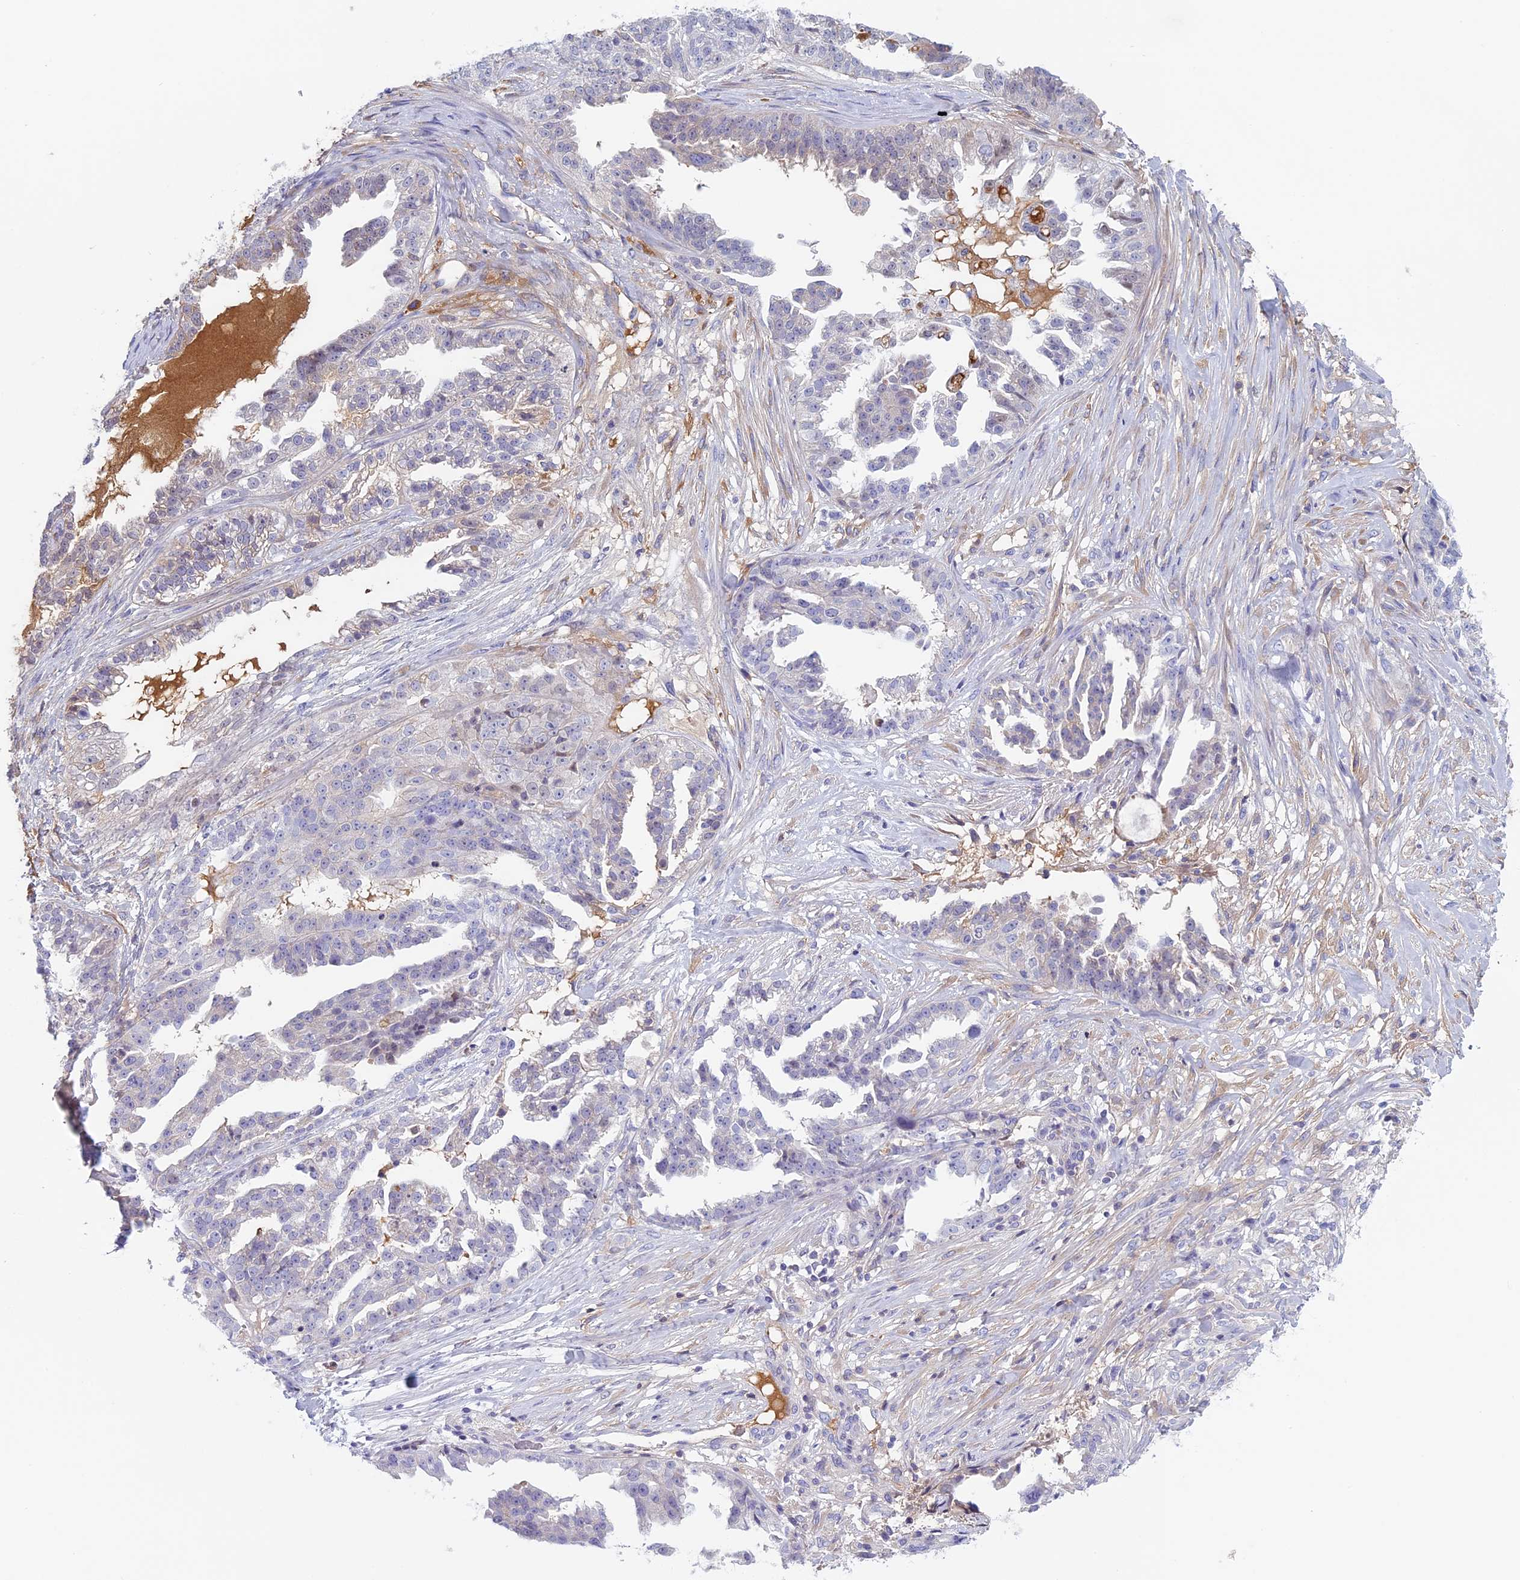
{"staining": {"intensity": "negative", "quantity": "none", "location": "none"}, "tissue": "ovarian cancer", "cell_type": "Tumor cells", "image_type": "cancer", "snomed": [{"axis": "morphology", "description": "Cystadenocarcinoma, serous, NOS"}, {"axis": "topography", "description": "Ovary"}], "caption": "Ovarian serous cystadenocarcinoma was stained to show a protein in brown. There is no significant staining in tumor cells.", "gene": "ANGPTL2", "patient": {"sex": "female", "age": 58}}